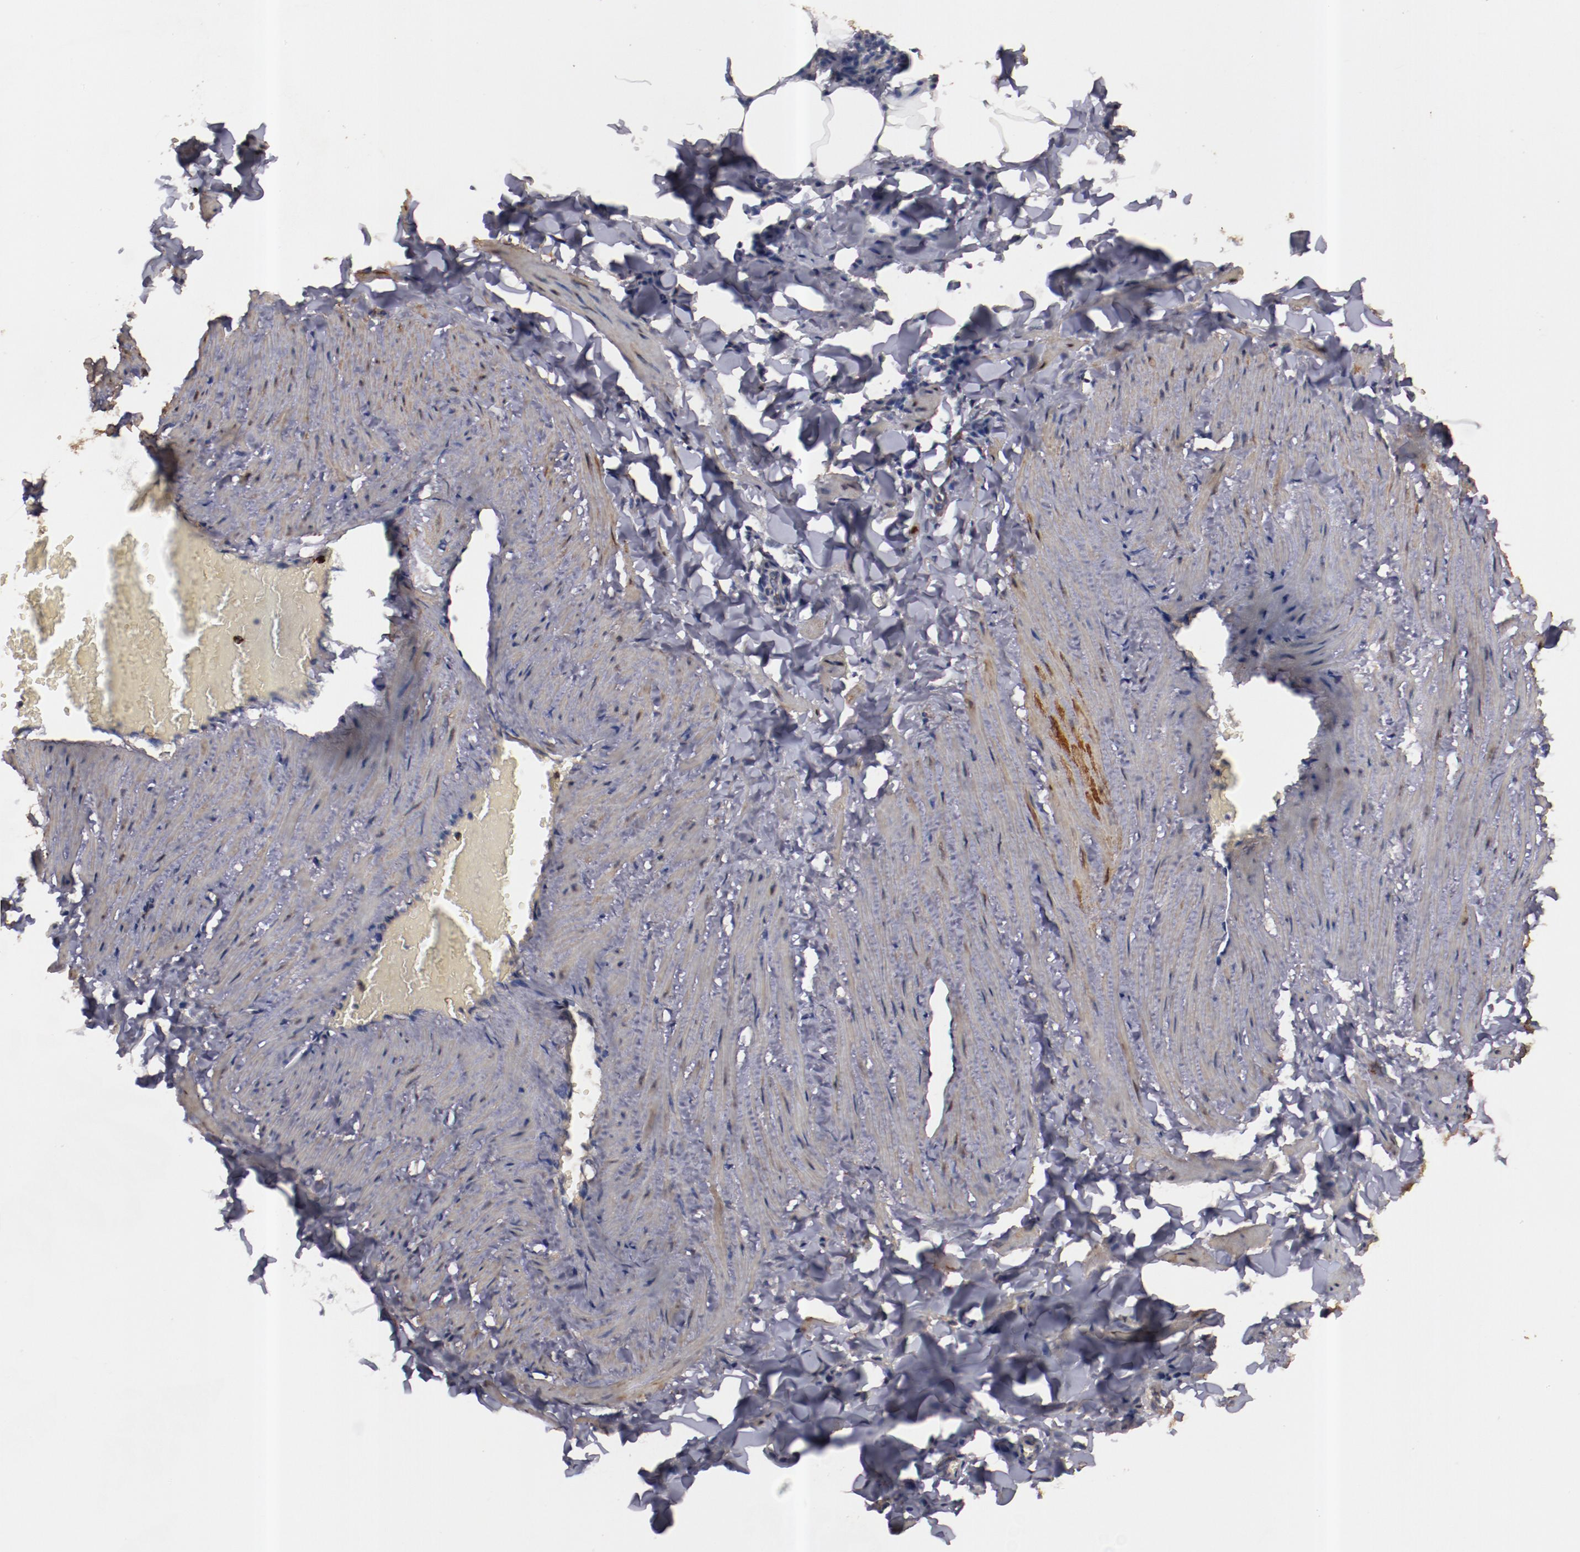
{"staining": {"intensity": "weak", "quantity": ">75%", "location": "cytoplasmic/membranous"}, "tissue": "adipose tissue", "cell_type": "Adipocytes", "image_type": "normal", "snomed": [{"axis": "morphology", "description": "Normal tissue, NOS"}, {"axis": "topography", "description": "Vascular tissue"}], "caption": "Protein staining exhibits weak cytoplasmic/membranous staining in about >75% of adipocytes in unremarkable adipose tissue. The staining was performed using DAB, with brown indicating positive protein expression. Nuclei are stained blue with hematoxylin.", "gene": "TXNDC16", "patient": {"sex": "male", "age": 41}}